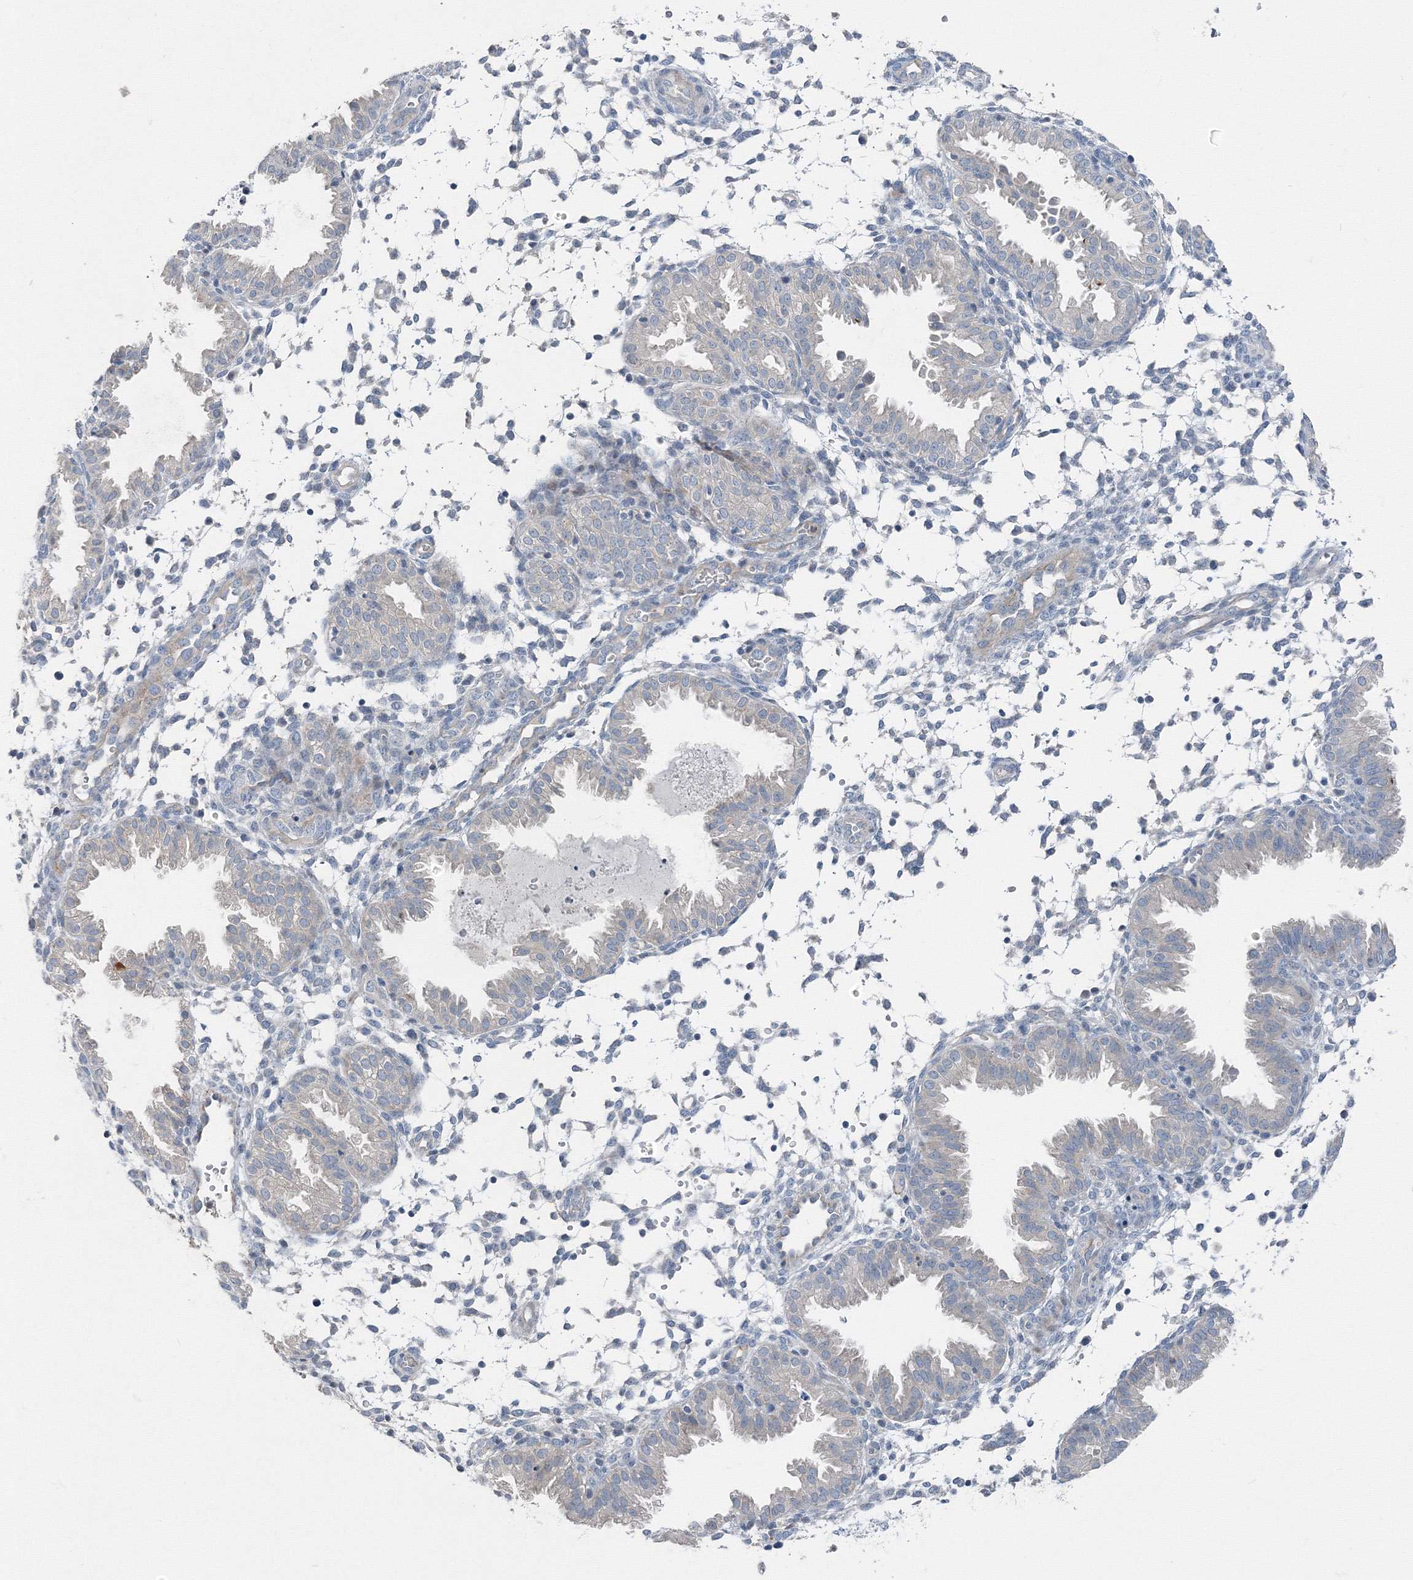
{"staining": {"intensity": "negative", "quantity": "none", "location": "none"}, "tissue": "endometrium", "cell_type": "Cells in endometrial stroma", "image_type": "normal", "snomed": [{"axis": "morphology", "description": "Normal tissue, NOS"}, {"axis": "topography", "description": "Endometrium"}], "caption": "This photomicrograph is of unremarkable endometrium stained with immunohistochemistry (IHC) to label a protein in brown with the nuclei are counter-stained blue. There is no staining in cells in endometrial stroma. (DAB (3,3'-diaminobenzidine) IHC with hematoxylin counter stain).", "gene": "AASDH", "patient": {"sex": "female", "age": 33}}